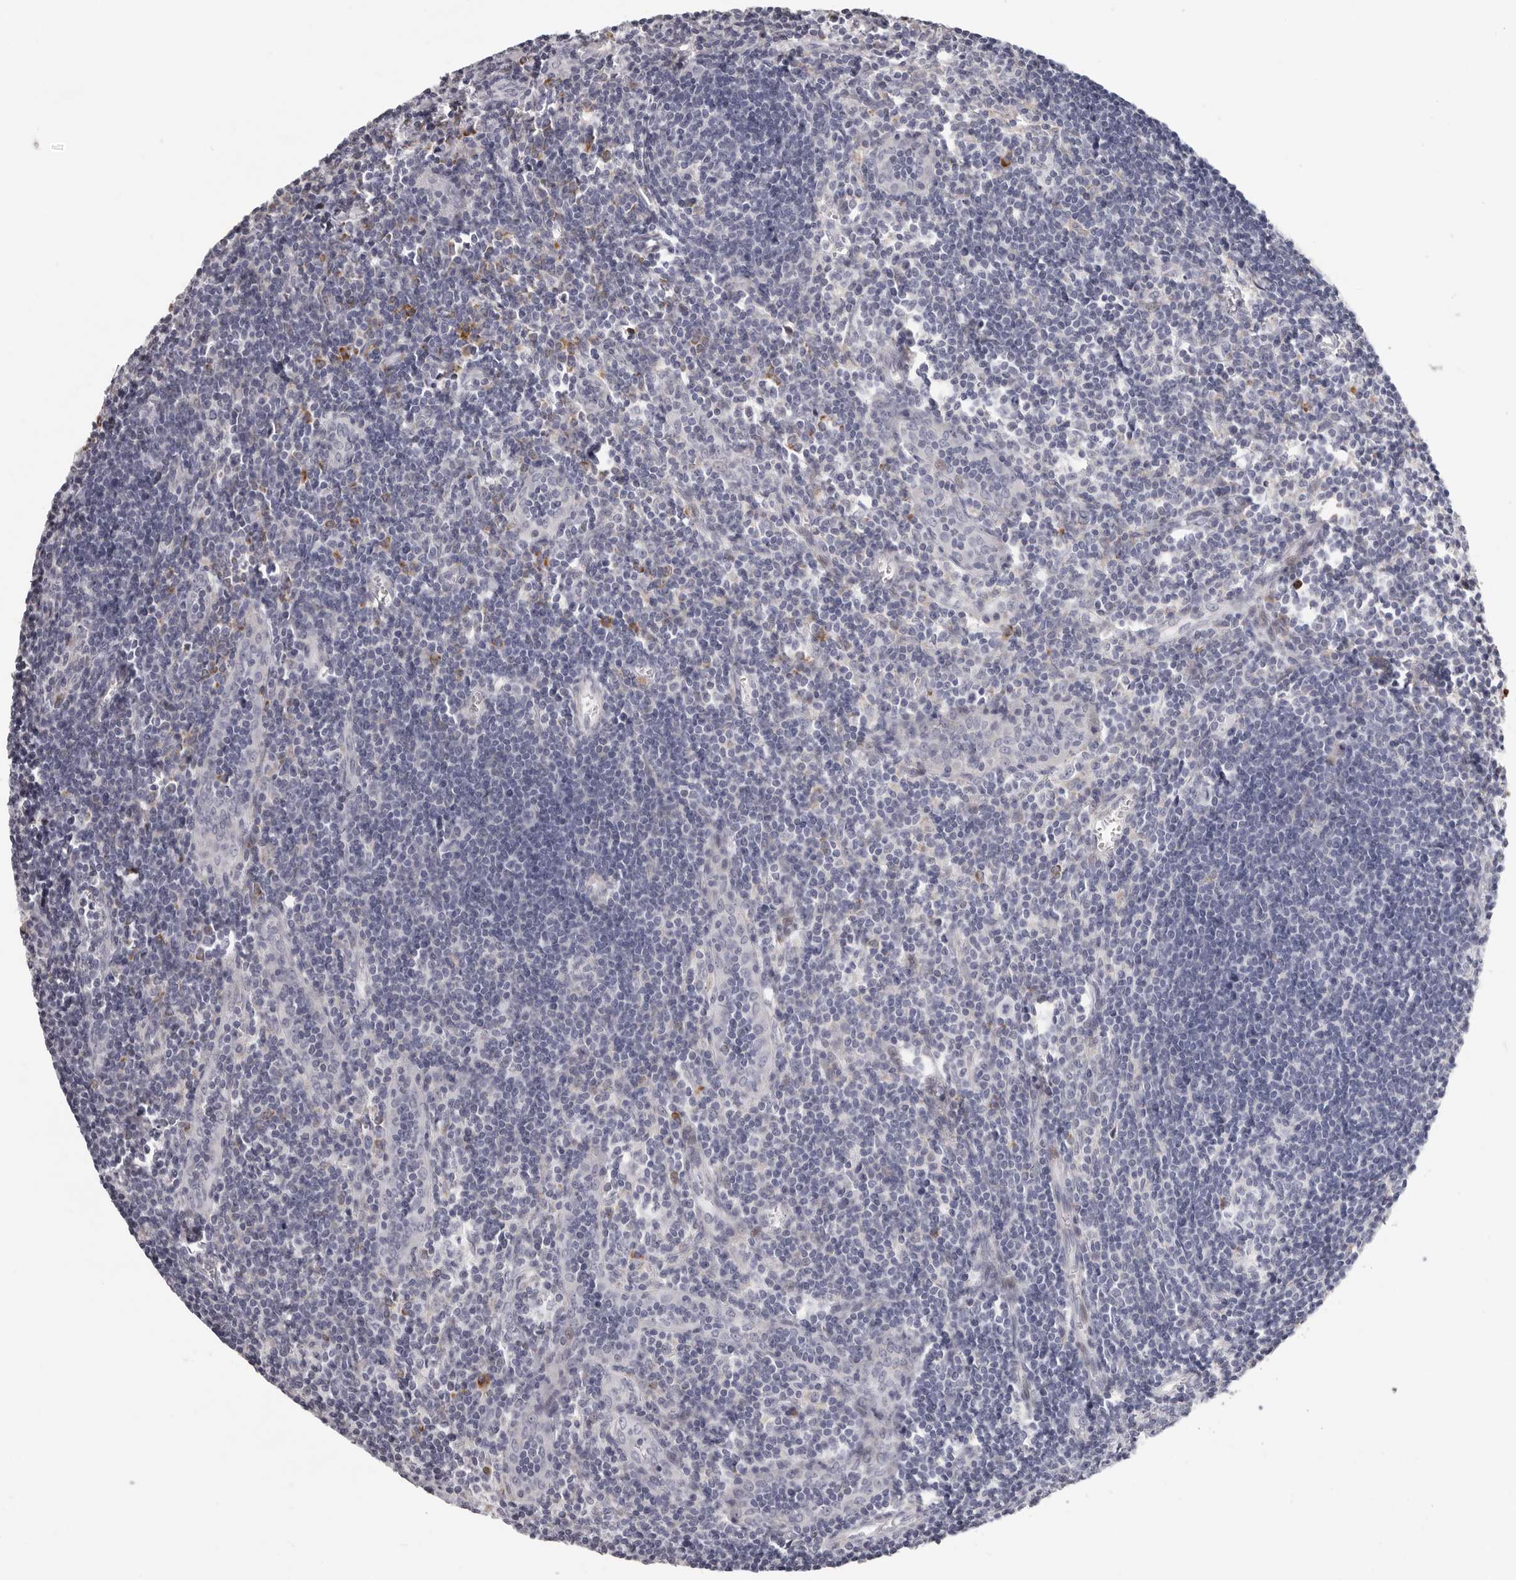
{"staining": {"intensity": "negative", "quantity": "none", "location": "none"}, "tissue": "lymph node", "cell_type": "Germinal center cells", "image_type": "normal", "snomed": [{"axis": "morphology", "description": "Normal tissue, NOS"}, {"axis": "morphology", "description": "Malignant melanoma, Metastatic site"}, {"axis": "topography", "description": "Lymph node"}], "caption": "There is no significant staining in germinal center cells of lymph node. (DAB immunohistochemistry with hematoxylin counter stain).", "gene": "IL32", "patient": {"sex": "male", "age": 41}}